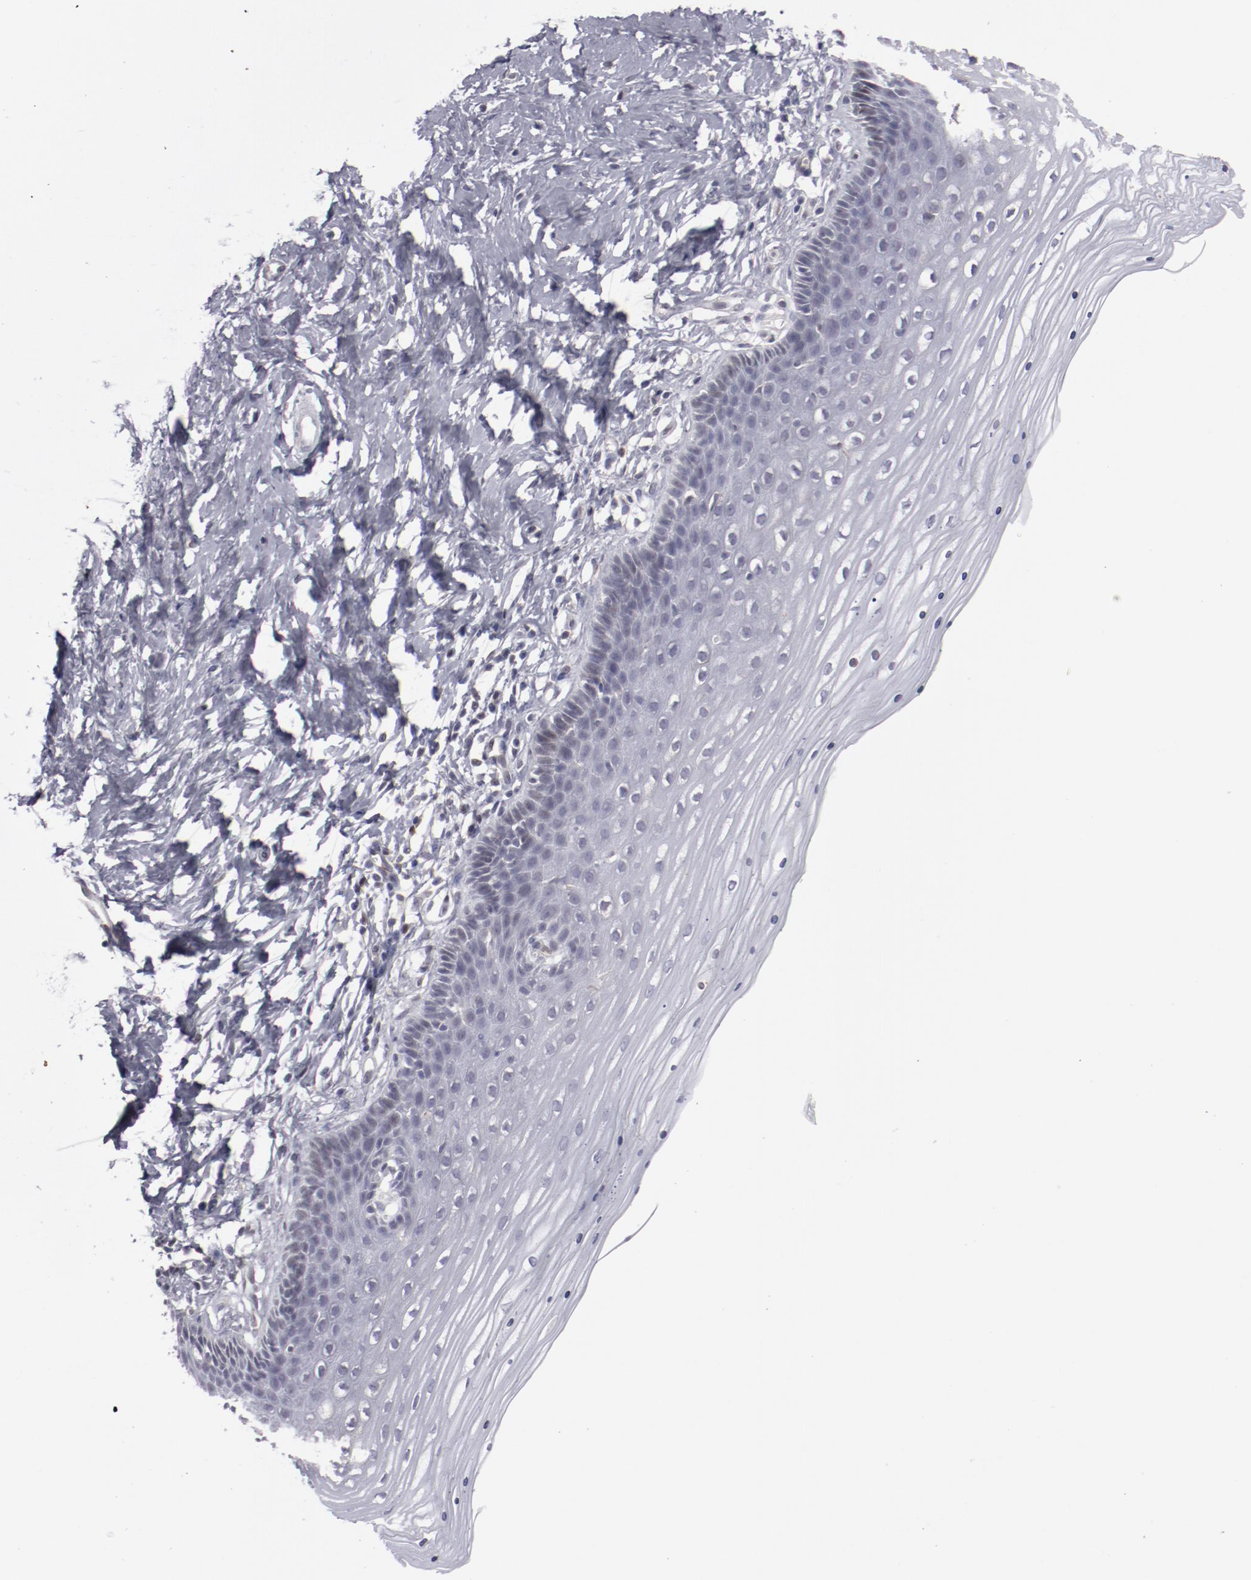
{"staining": {"intensity": "negative", "quantity": "none", "location": "none"}, "tissue": "cervix", "cell_type": "Glandular cells", "image_type": "normal", "snomed": [{"axis": "morphology", "description": "Normal tissue, NOS"}, {"axis": "topography", "description": "Cervix"}], "caption": "Immunohistochemistry (IHC) of benign human cervix shows no expression in glandular cells.", "gene": "LEF1", "patient": {"sex": "female", "age": 39}}